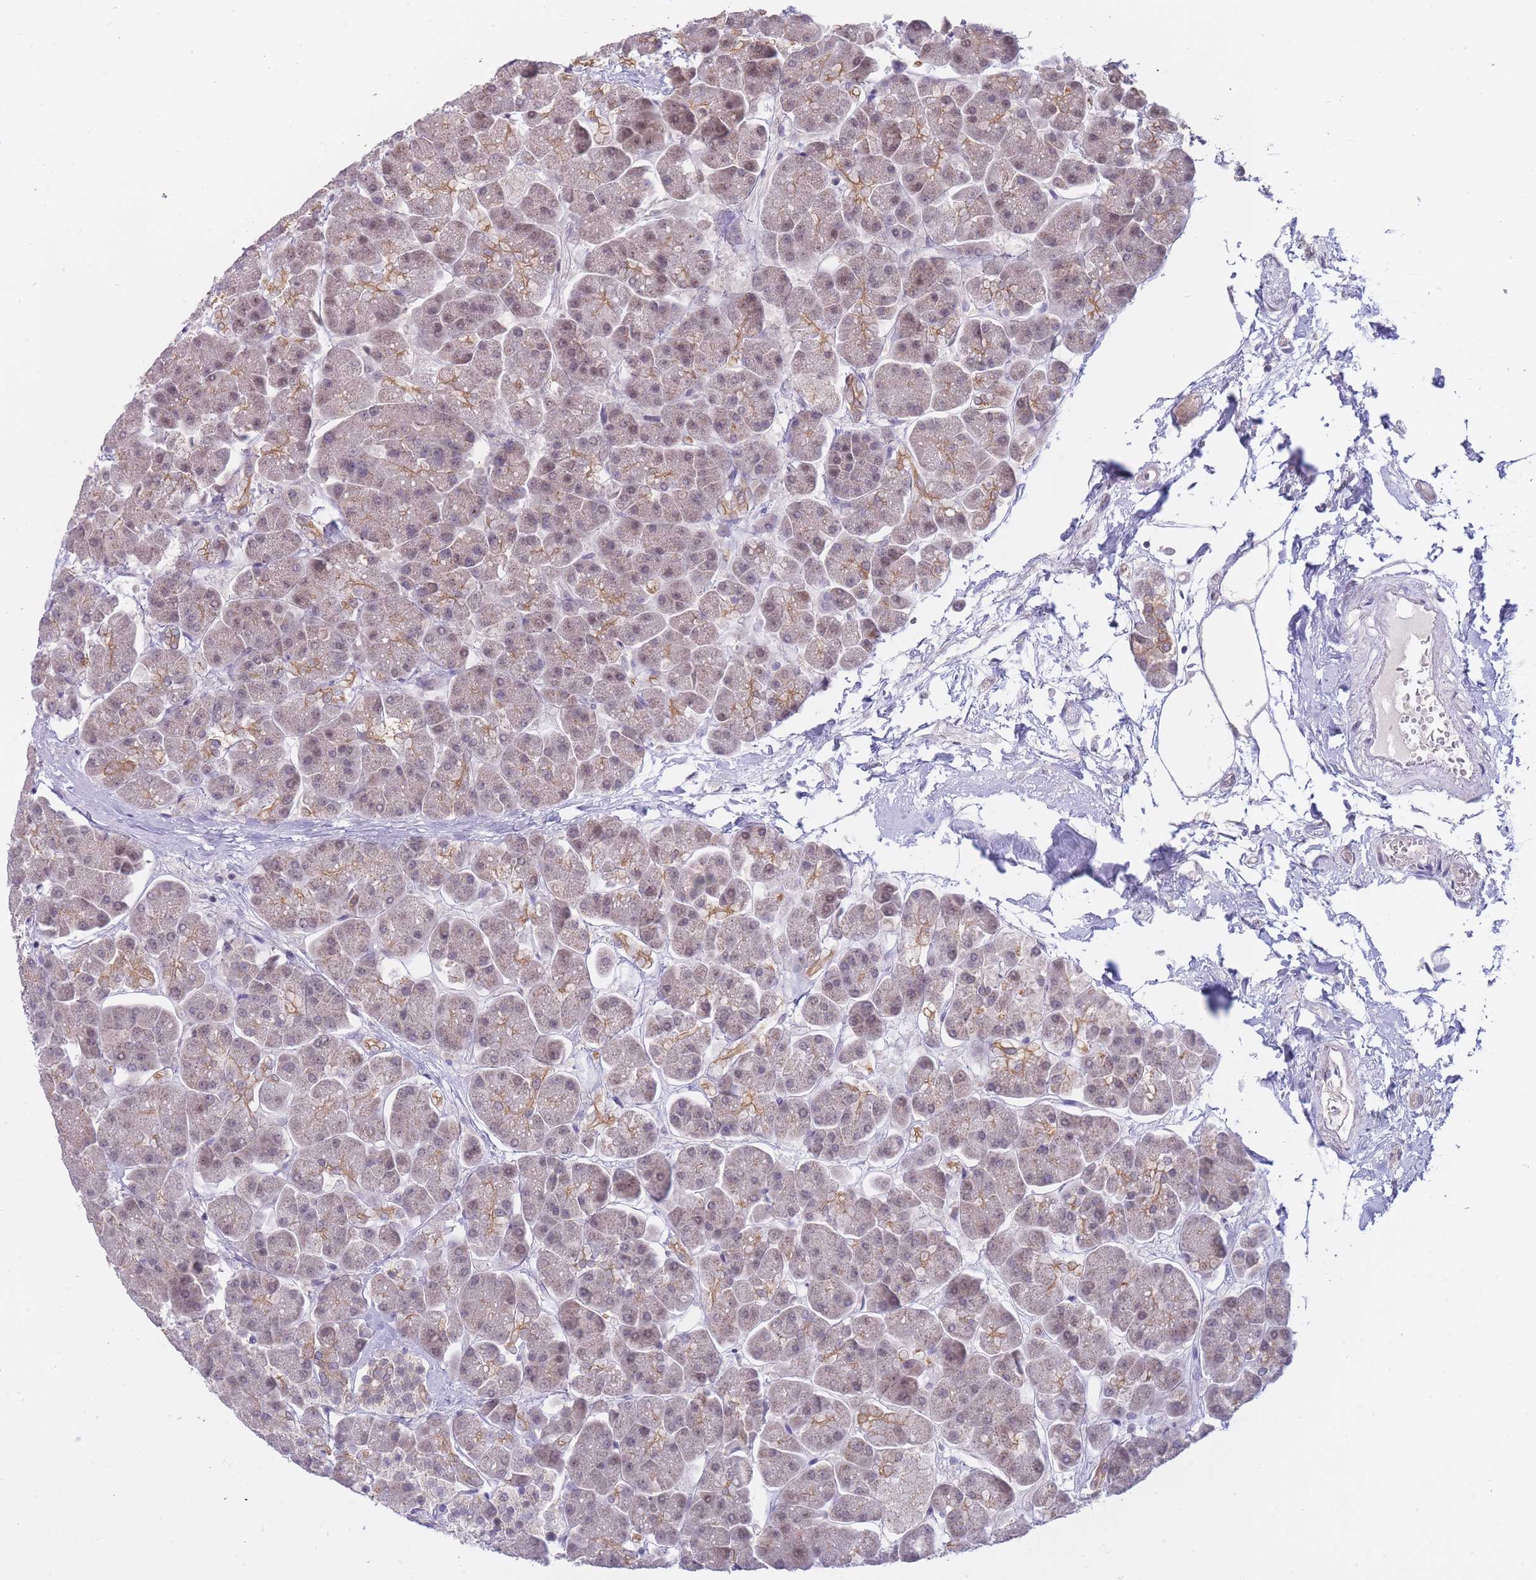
{"staining": {"intensity": "weak", "quantity": "25%-75%", "location": "cytoplasmic/membranous,nuclear"}, "tissue": "pancreas", "cell_type": "Exocrine glandular cells", "image_type": "normal", "snomed": [{"axis": "morphology", "description": "Normal tissue, NOS"}, {"axis": "topography", "description": "Pancreas"}, {"axis": "topography", "description": "Peripheral nerve tissue"}], "caption": "The immunohistochemical stain labels weak cytoplasmic/membranous,nuclear positivity in exocrine glandular cells of normal pancreas.", "gene": "GOLGA6L1", "patient": {"sex": "male", "age": 54}}